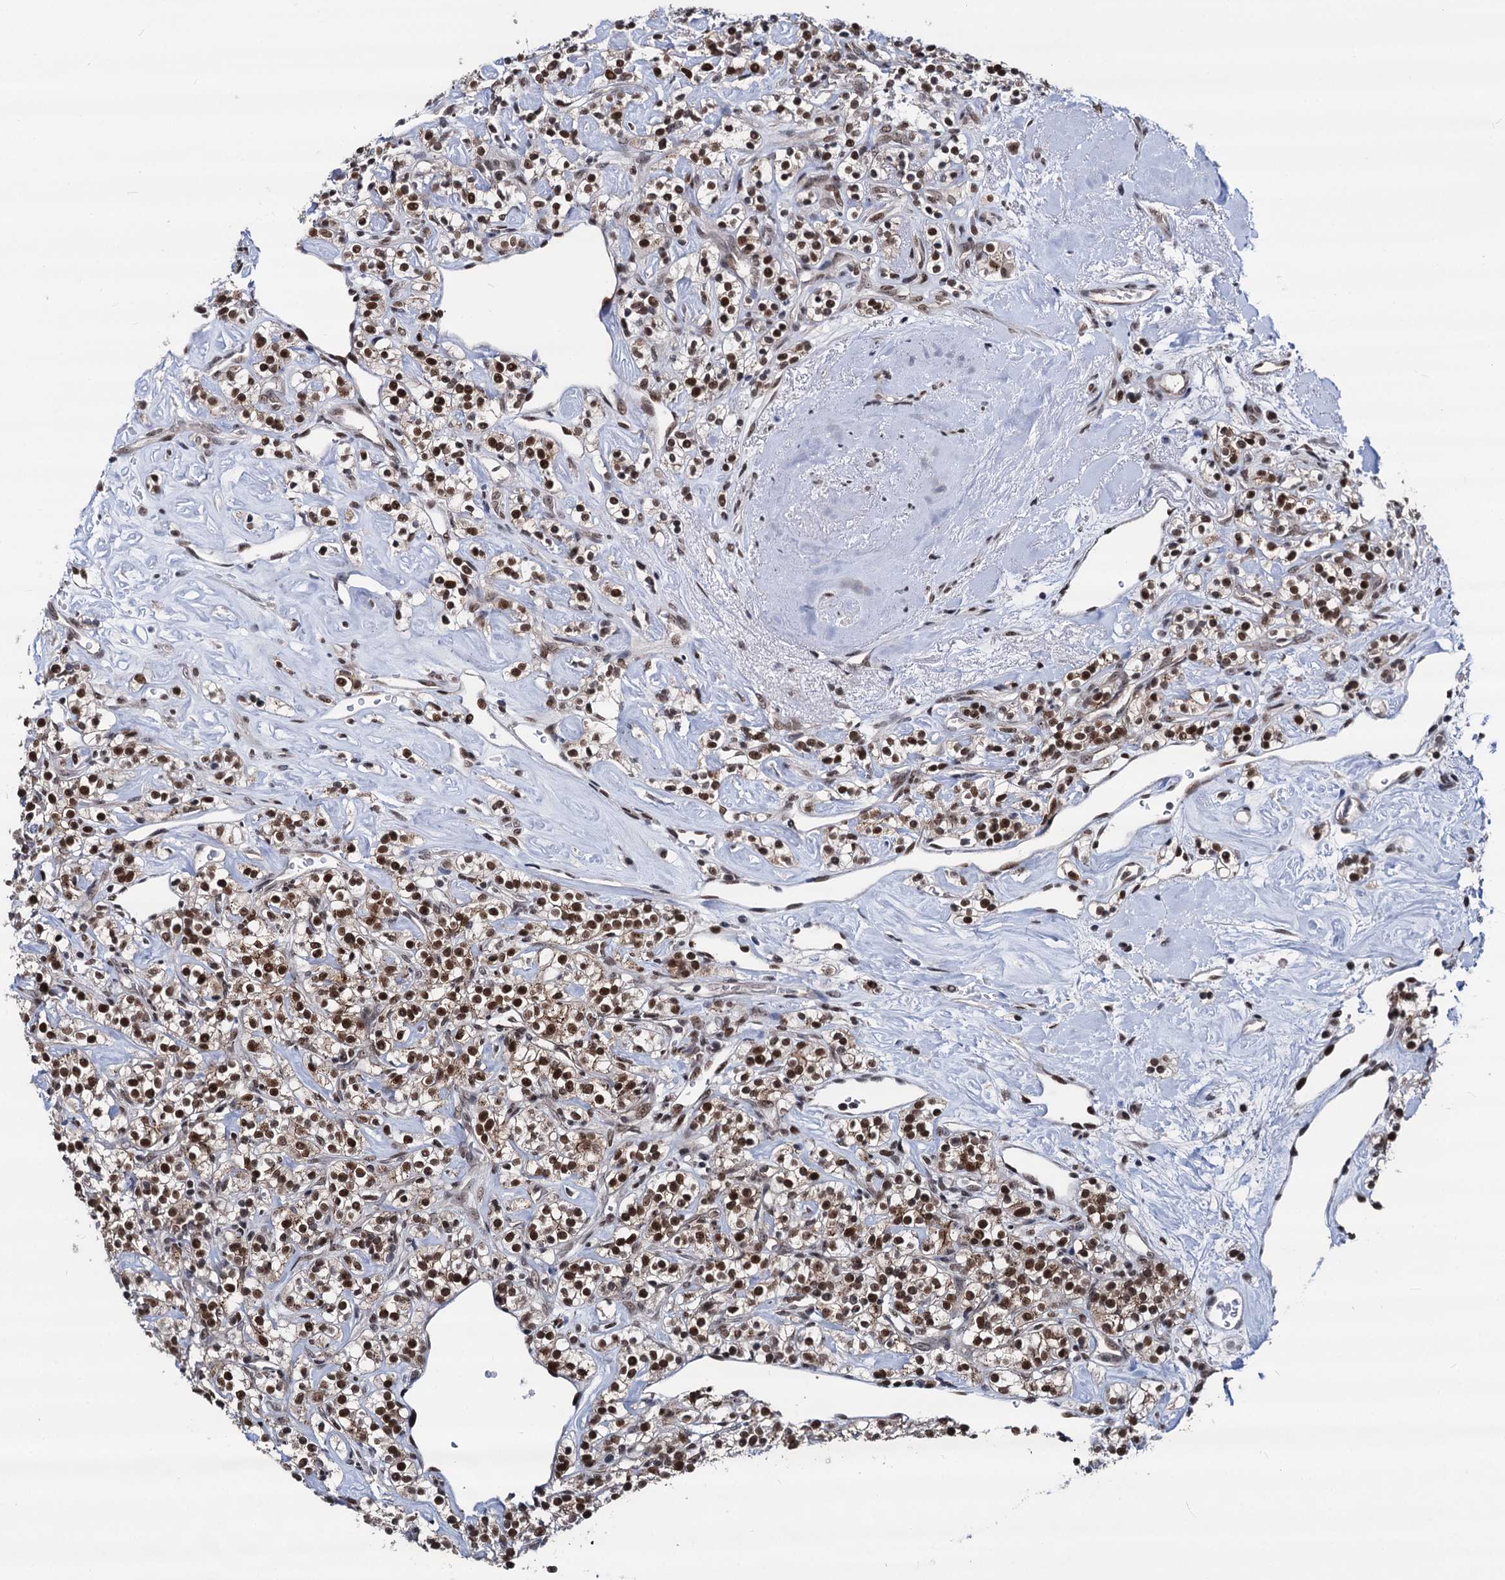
{"staining": {"intensity": "strong", "quantity": ">75%", "location": "nuclear"}, "tissue": "renal cancer", "cell_type": "Tumor cells", "image_type": "cancer", "snomed": [{"axis": "morphology", "description": "Adenocarcinoma, NOS"}, {"axis": "topography", "description": "Kidney"}], "caption": "Human renal cancer (adenocarcinoma) stained for a protein (brown) exhibits strong nuclear positive expression in approximately >75% of tumor cells.", "gene": "GALNT11", "patient": {"sex": "male", "age": 77}}